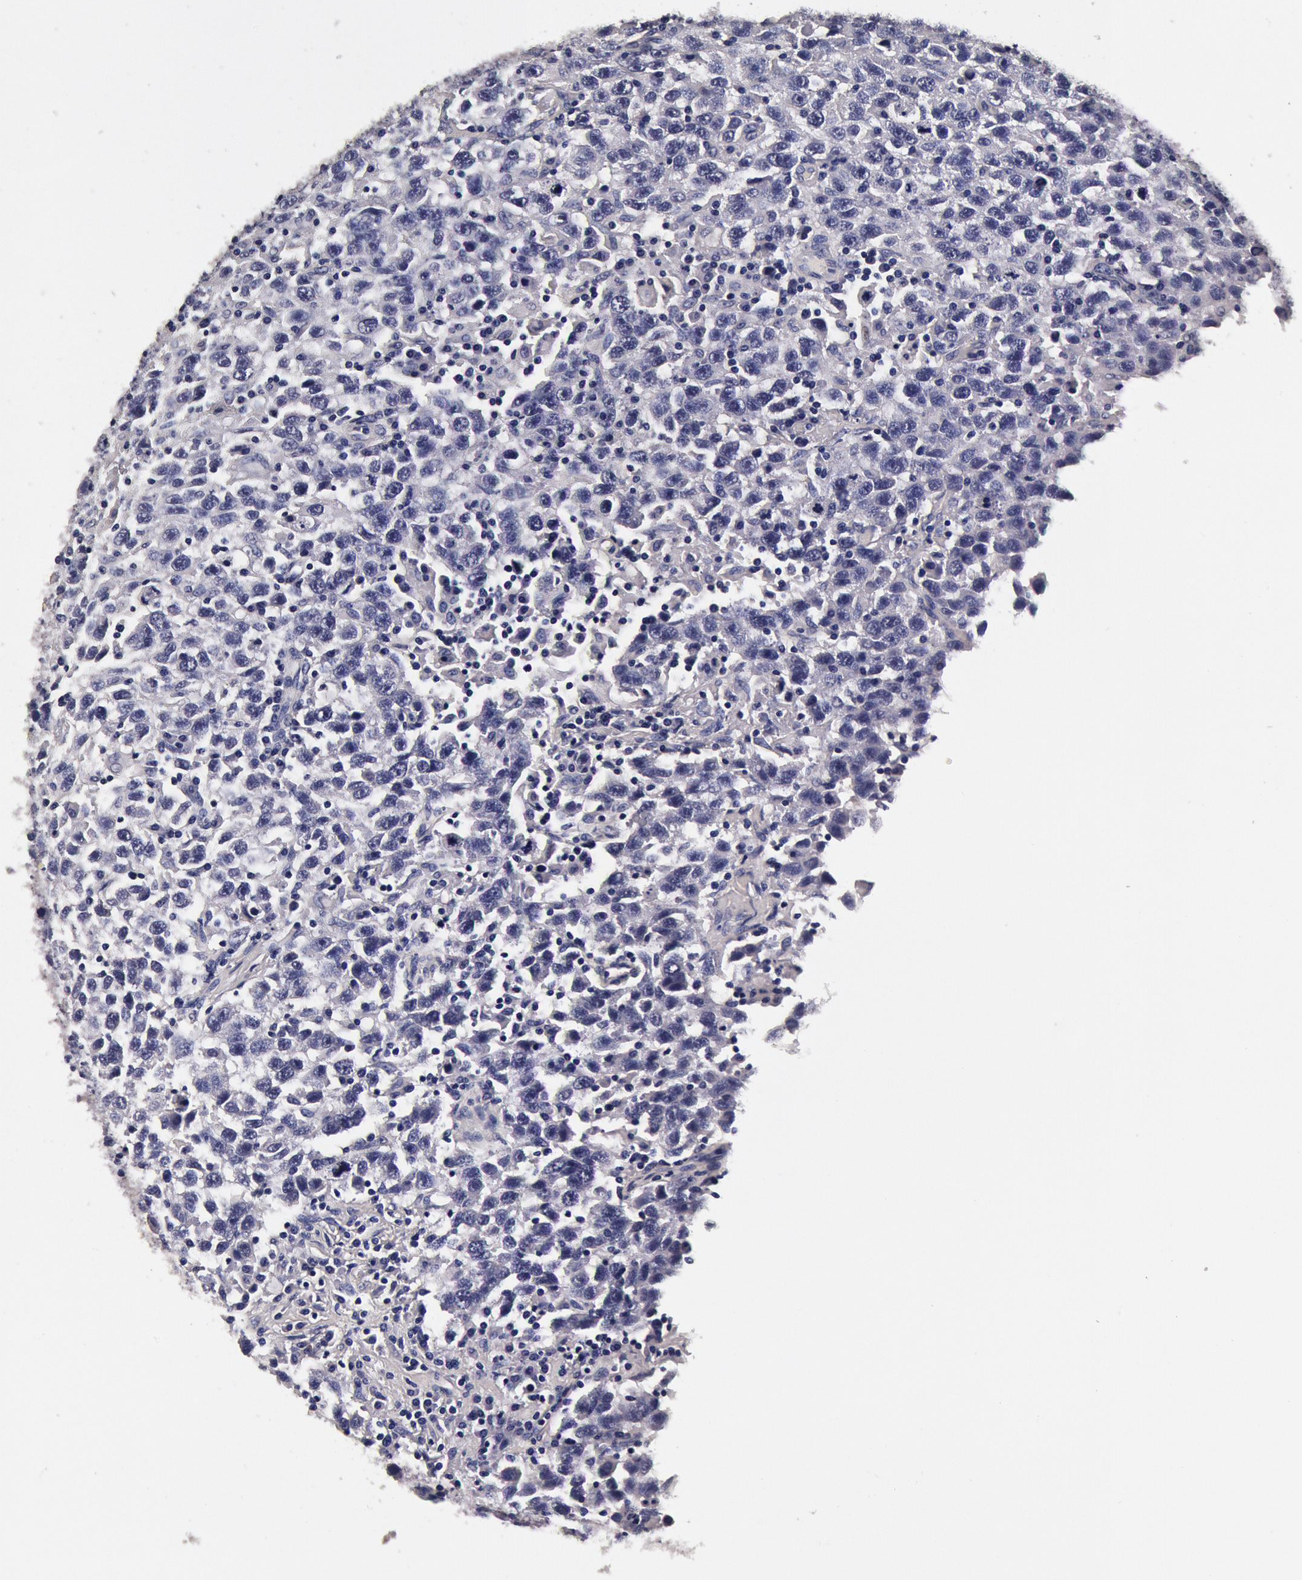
{"staining": {"intensity": "negative", "quantity": "none", "location": "none"}, "tissue": "testis cancer", "cell_type": "Tumor cells", "image_type": "cancer", "snomed": [{"axis": "morphology", "description": "Seminoma, NOS"}, {"axis": "topography", "description": "Testis"}], "caption": "This is an IHC histopathology image of human testis cancer. There is no staining in tumor cells.", "gene": "CCDC22", "patient": {"sex": "male", "age": 41}}